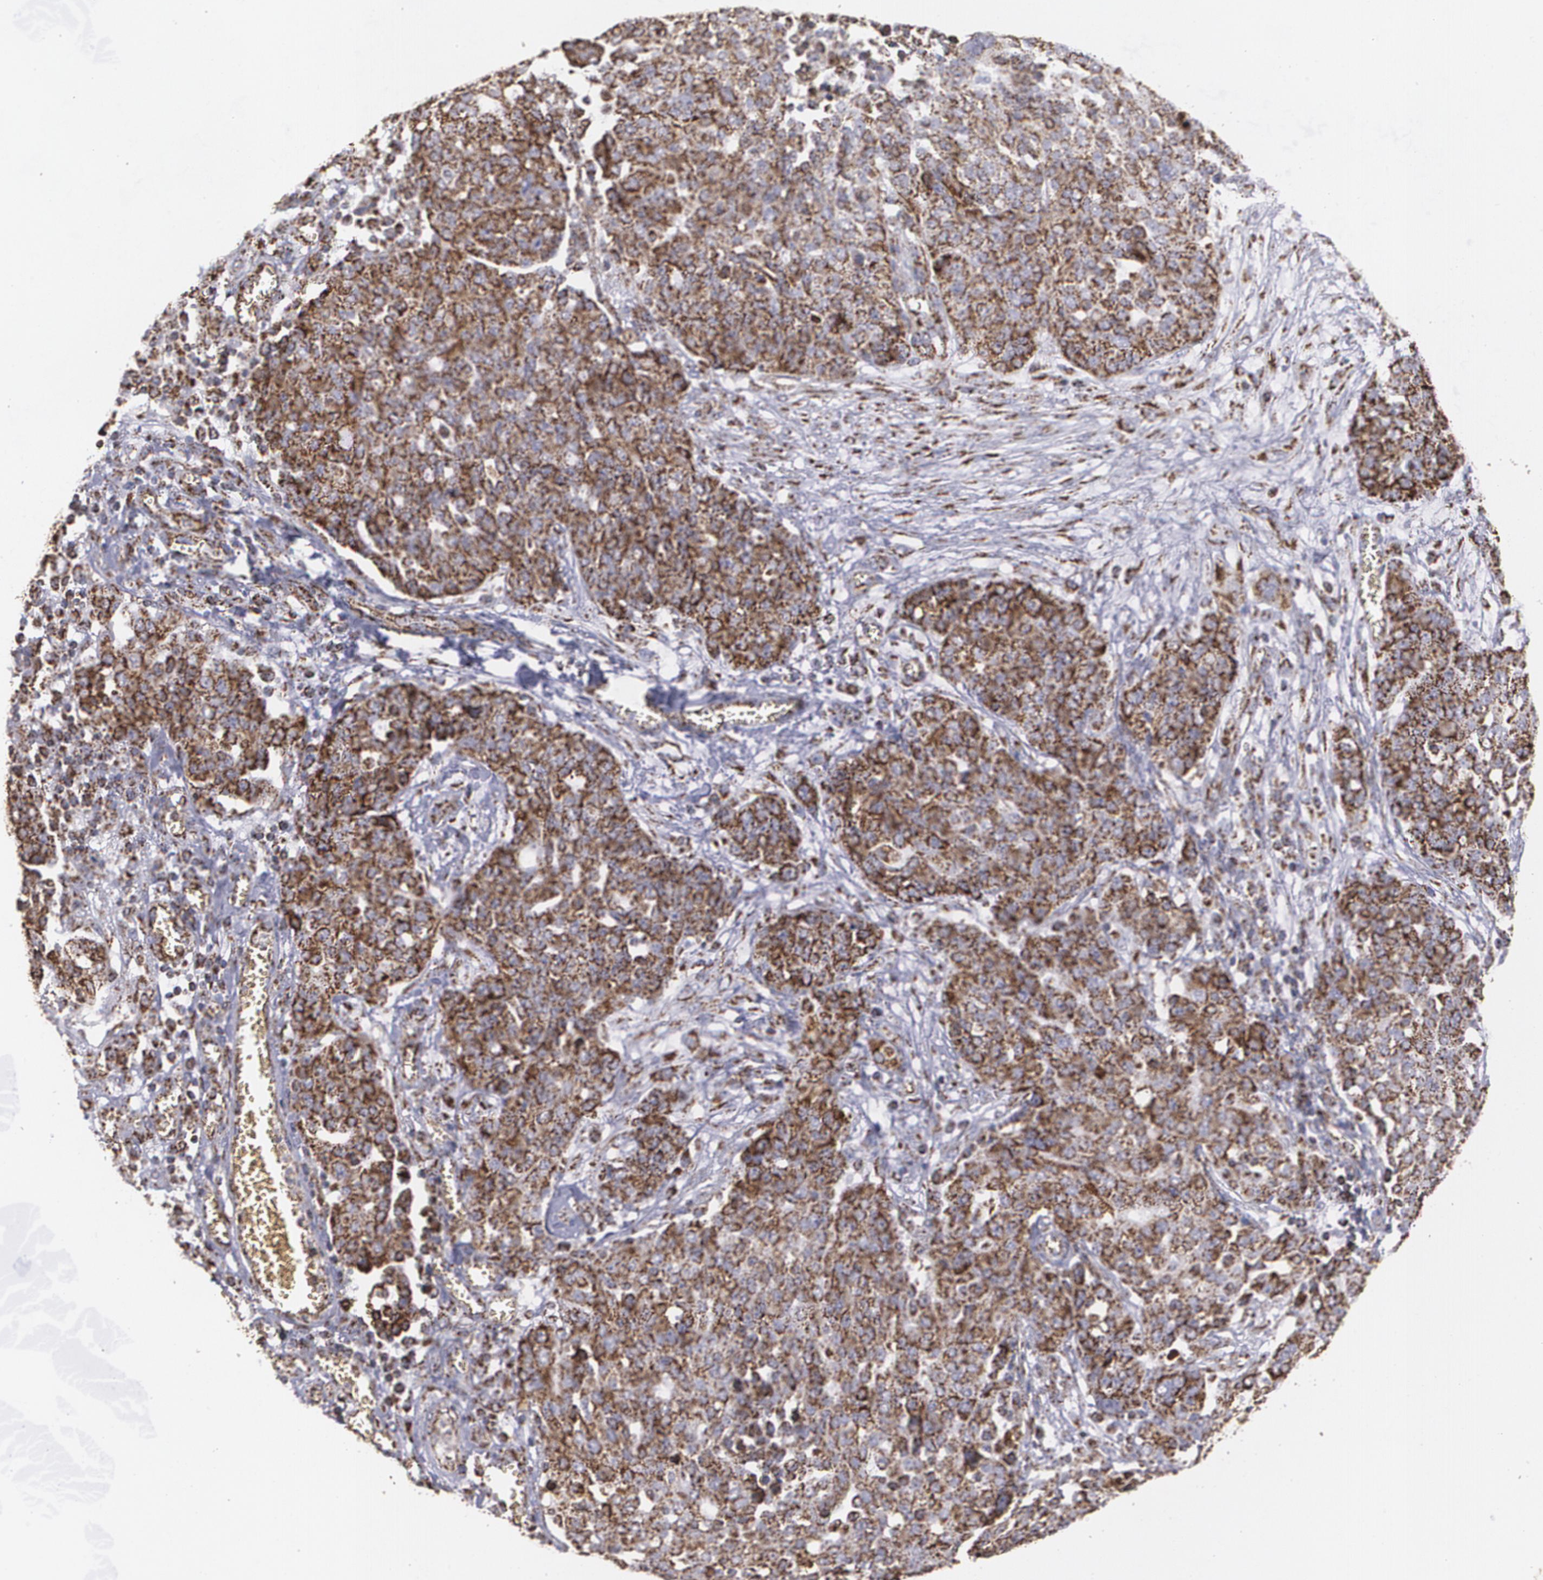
{"staining": {"intensity": "strong", "quantity": ">75%", "location": "cytoplasmic/membranous"}, "tissue": "ovarian cancer", "cell_type": "Tumor cells", "image_type": "cancer", "snomed": [{"axis": "morphology", "description": "Cystadenocarcinoma, serous, NOS"}, {"axis": "topography", "description": "Soft tissue"}, {"axis": "topography", "description": "Ovary"}], "caption": "DAB (3,3'-diaminobenzidine) immunohistochemical staining of human serous cystadenocarcinoma (ovarian) reveals strong cytoplasmic/membranous protein staining in approximately >75% of tumor cells.", "gene": "HSPD1", "patient": {"sex": "female", "age": 57}}